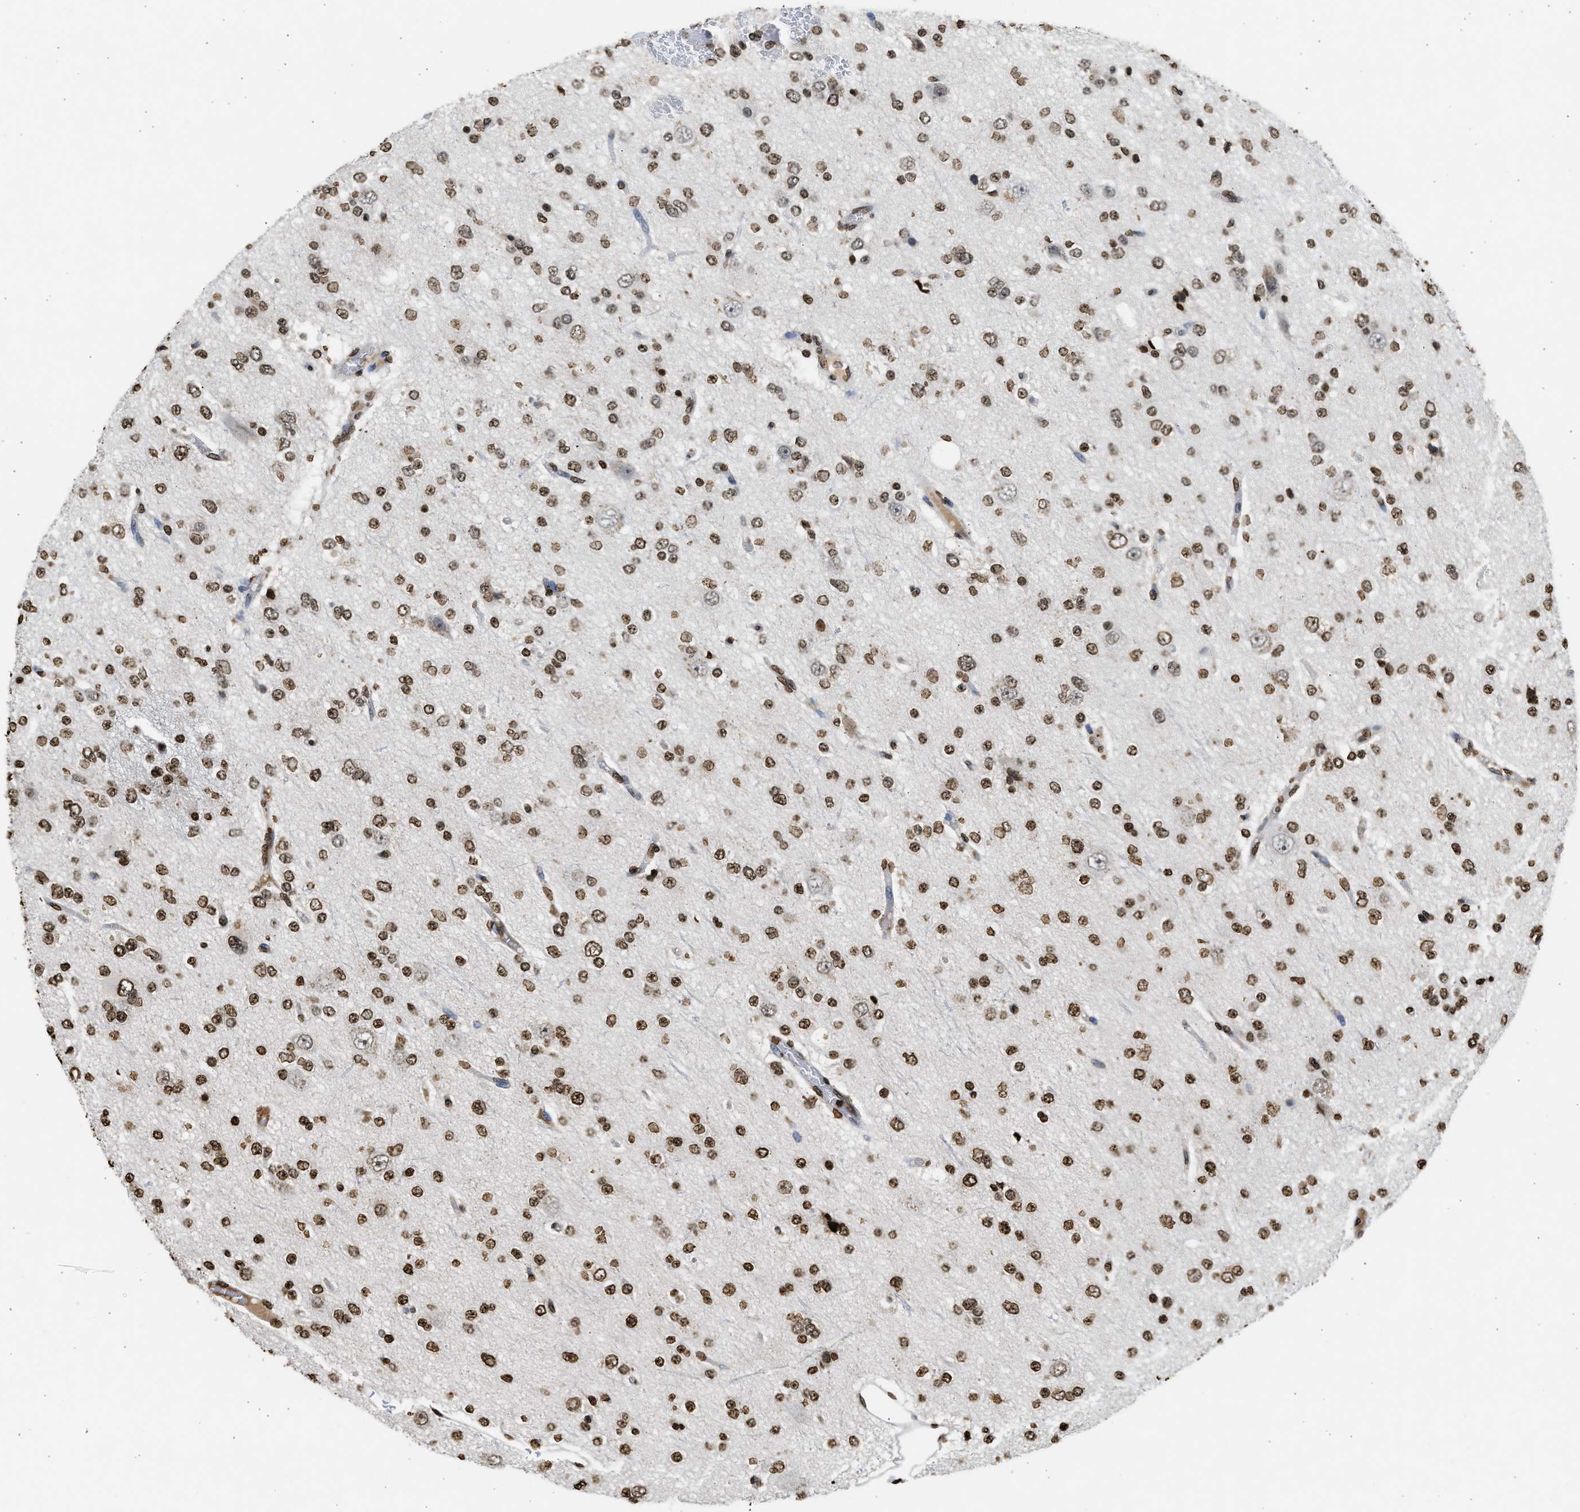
{"staining": {"intensity": "moderate", "quantity": ">75%", "location": "nuclear"}, "tissue": "glioma", "cell_type": "Tumor cells", "image_type": "cancer", "snomed": [{"axis": "morphology", "description": "Glioma, malignant, Low grade"}, {"axis": "topography", "description": "Brain"}], "caption": "The immunohistochemical stain shows moderate nuclear staining in tumor cells of malignant glioma (low-grade) tissue.", "gene": "RRAGC", "patient": {"sex": "male", "age": 38}}